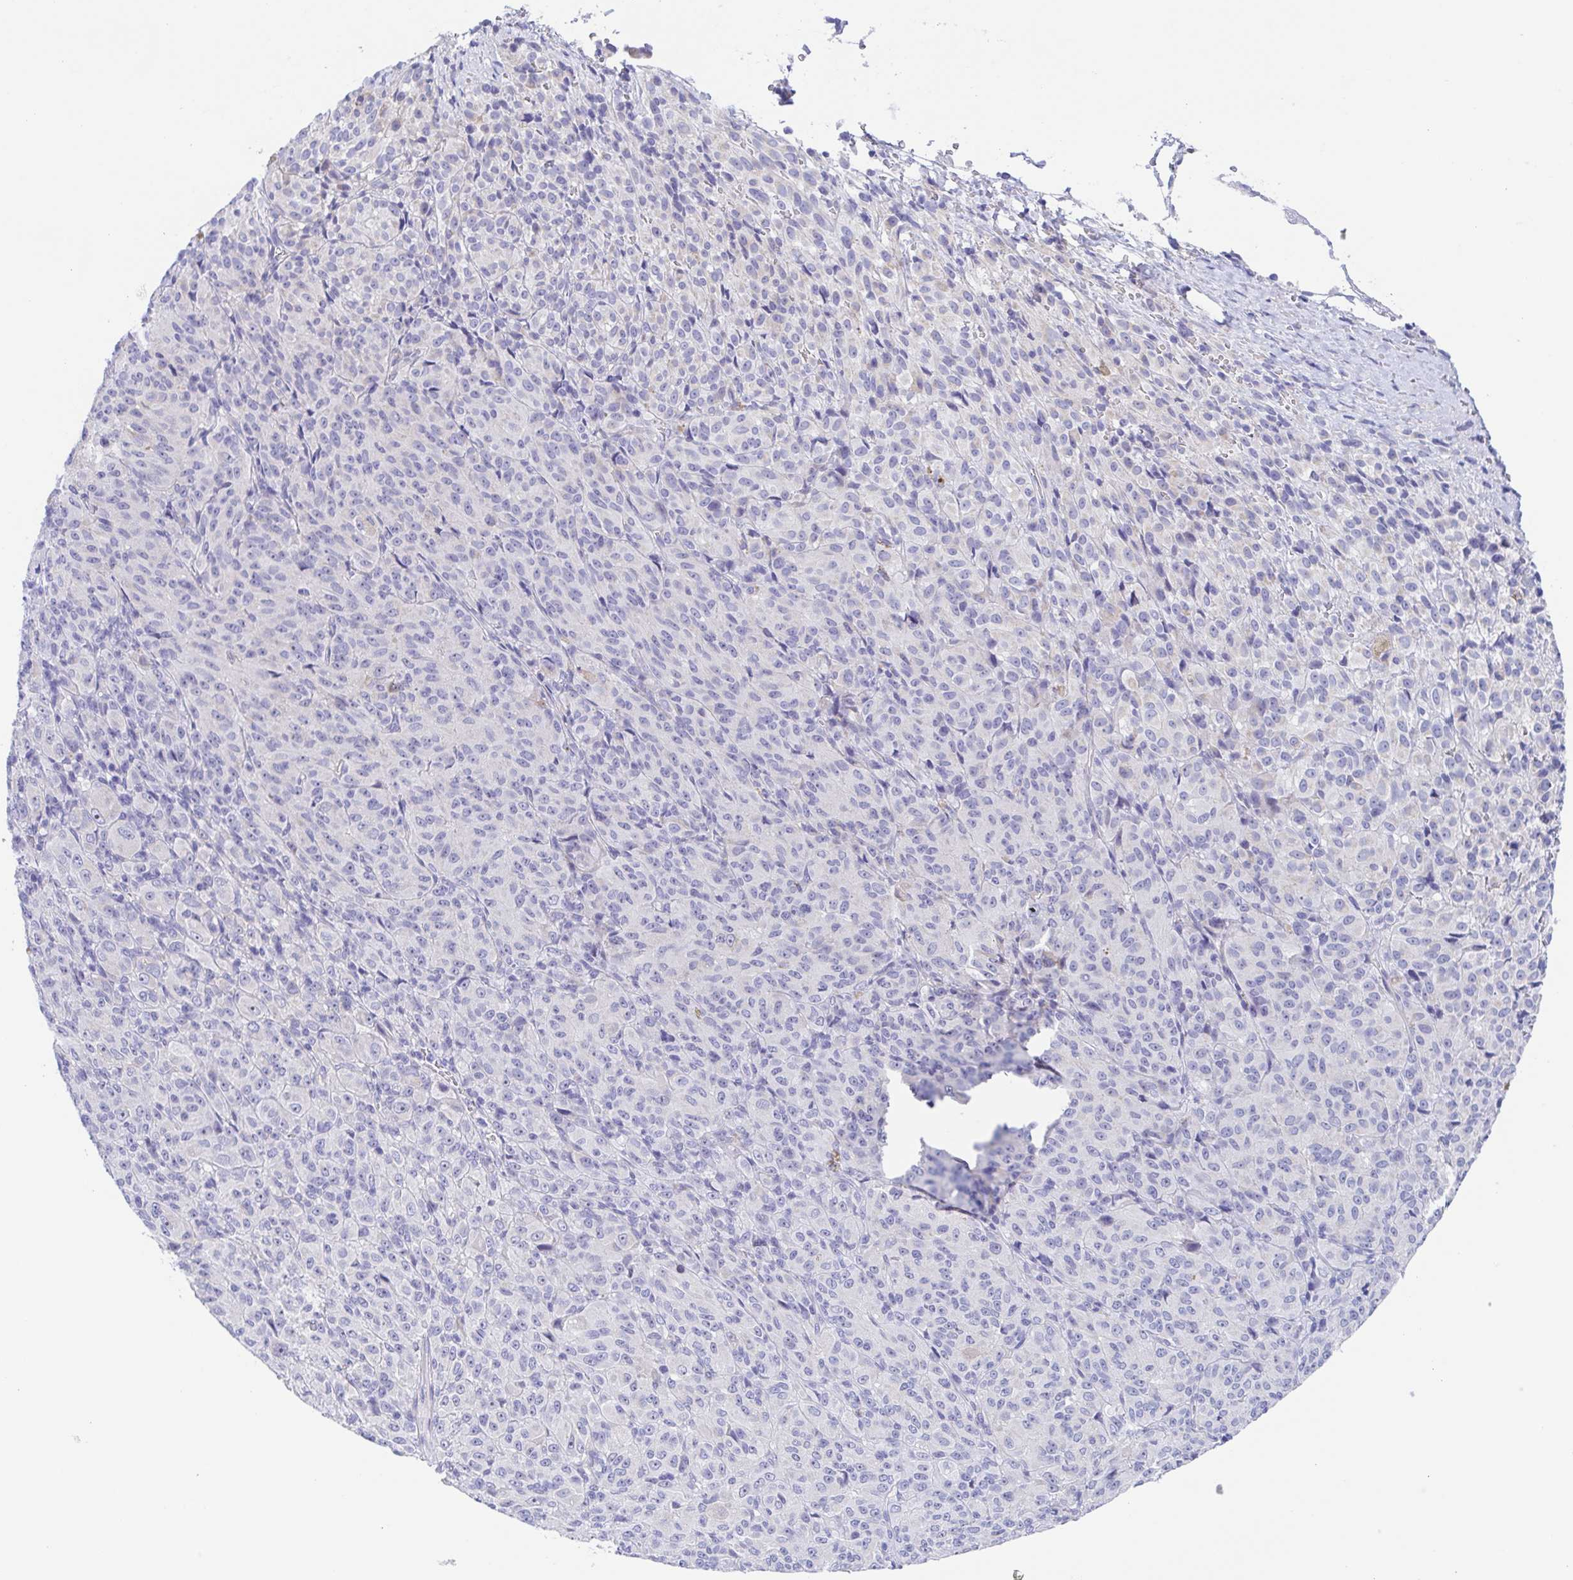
{"staining": {"intensity": "negative", "quantity": "none", "location": "none"}, "tissue": "melanoma", "cell_type": "Tumor cells", "image_type": "cancer", "snomed": [{"axis": "morphology", "description": "Malignant melanoma, Metastatic site"}, {"axis": "topography", "description": "Brain"}], "caption": "Immunohistochemistry micrograph of neoplastic tissue: malignant melanoma (metastatic site) stained with DAB (3,3'-diaminobenzidine) demonstrates no significant protein positivity in tumor cells.", "gene": "MUCL3", "patient": {"sex": "female", "age": 56}}